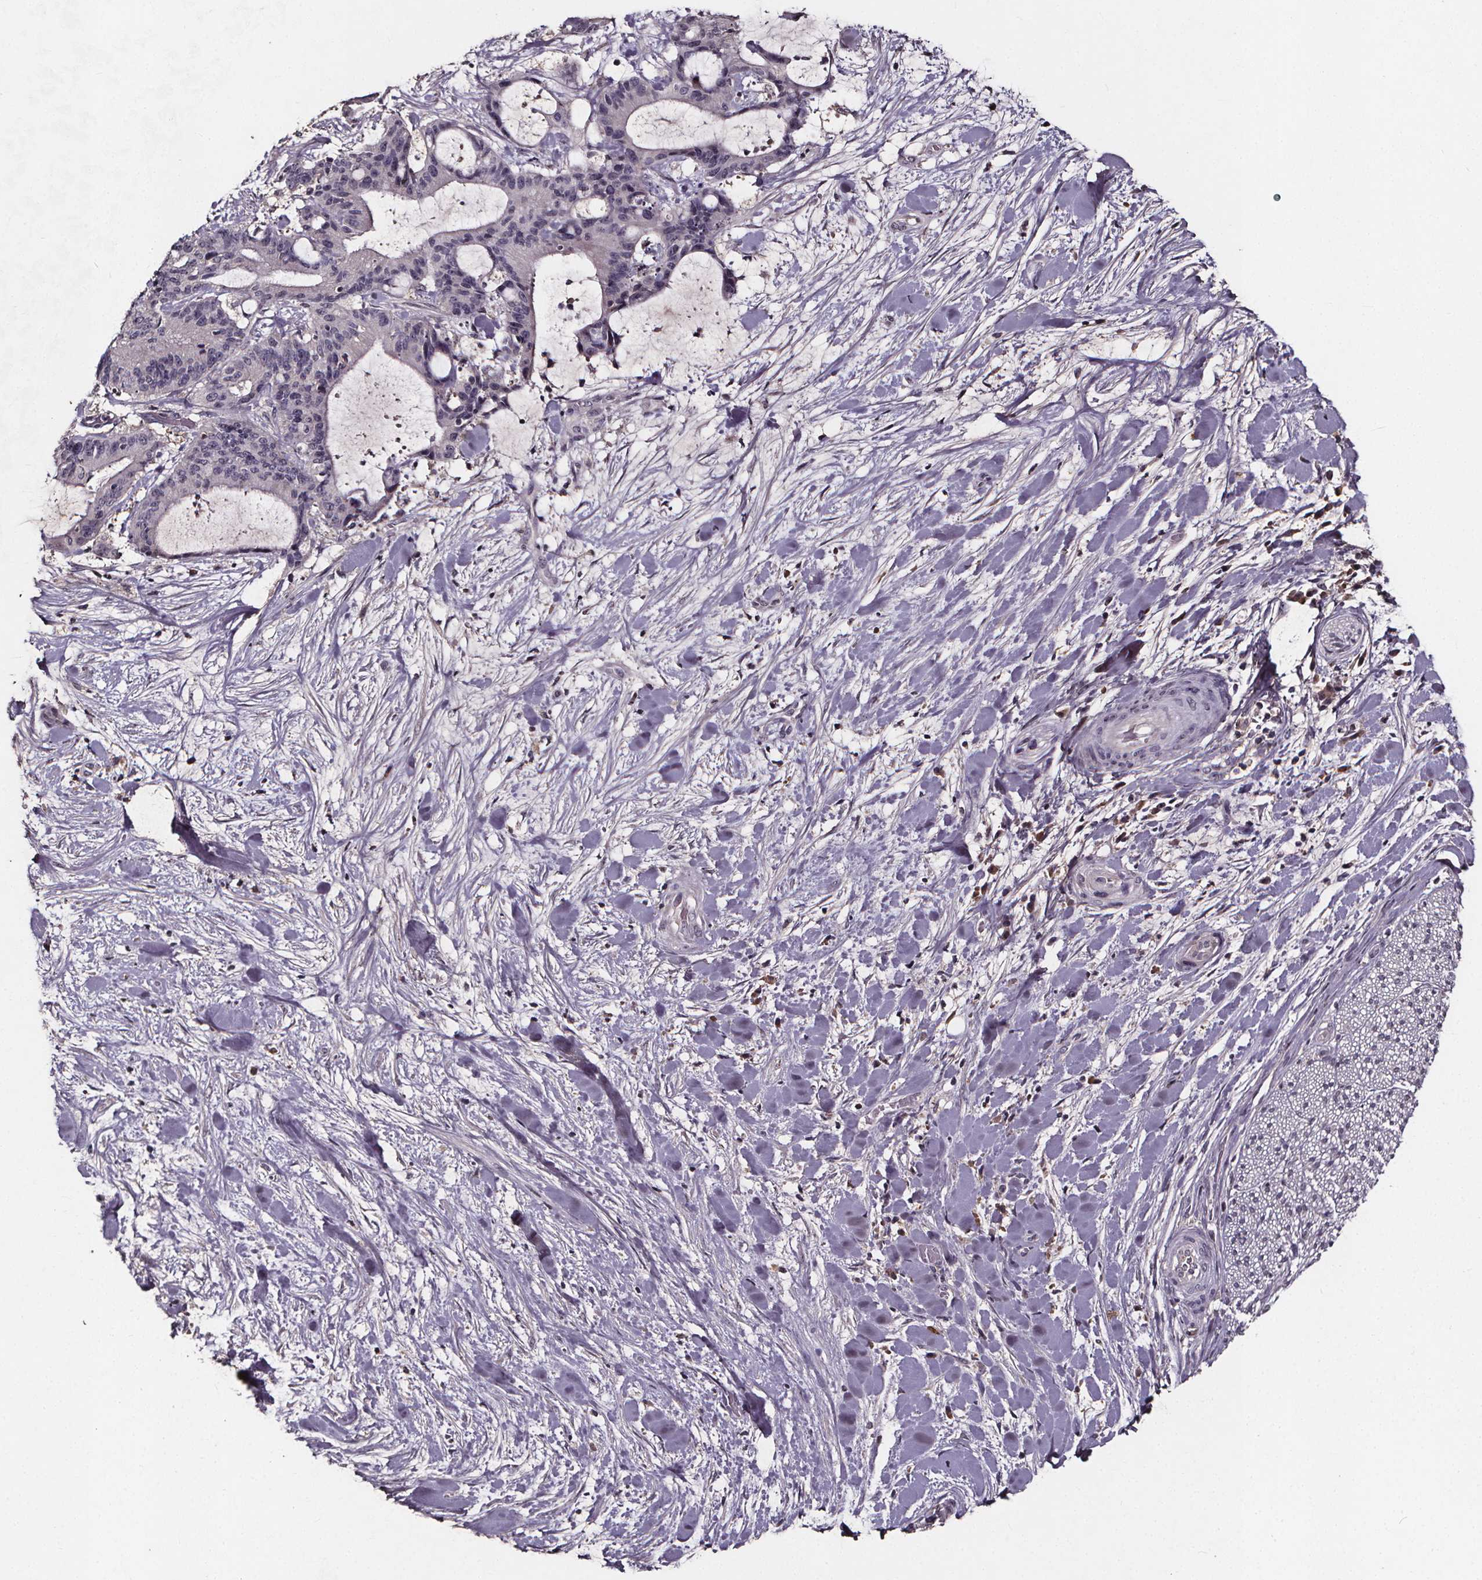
{"staining": {"intensity": "weak", "quantity": "<25%", "location": "cytoplasmic/membranous"}, "tissue": "liver cancer", "cell_type": "Tumor cells", "image_type": "cancer", "snomed": [{"axis": "morphology", "description": "Cholangiocarcinoma"}, {"axis": "topography", "description": "Liver"}], "caption": "DAB (3,3'-diaminobenzidine) immunohistochemical staining of human cholangiocarcinoma (liver) displays no significant positivity in tumor cells.", "gene": "SPAG8", "patient": {"sex": "female", "age": 73}}